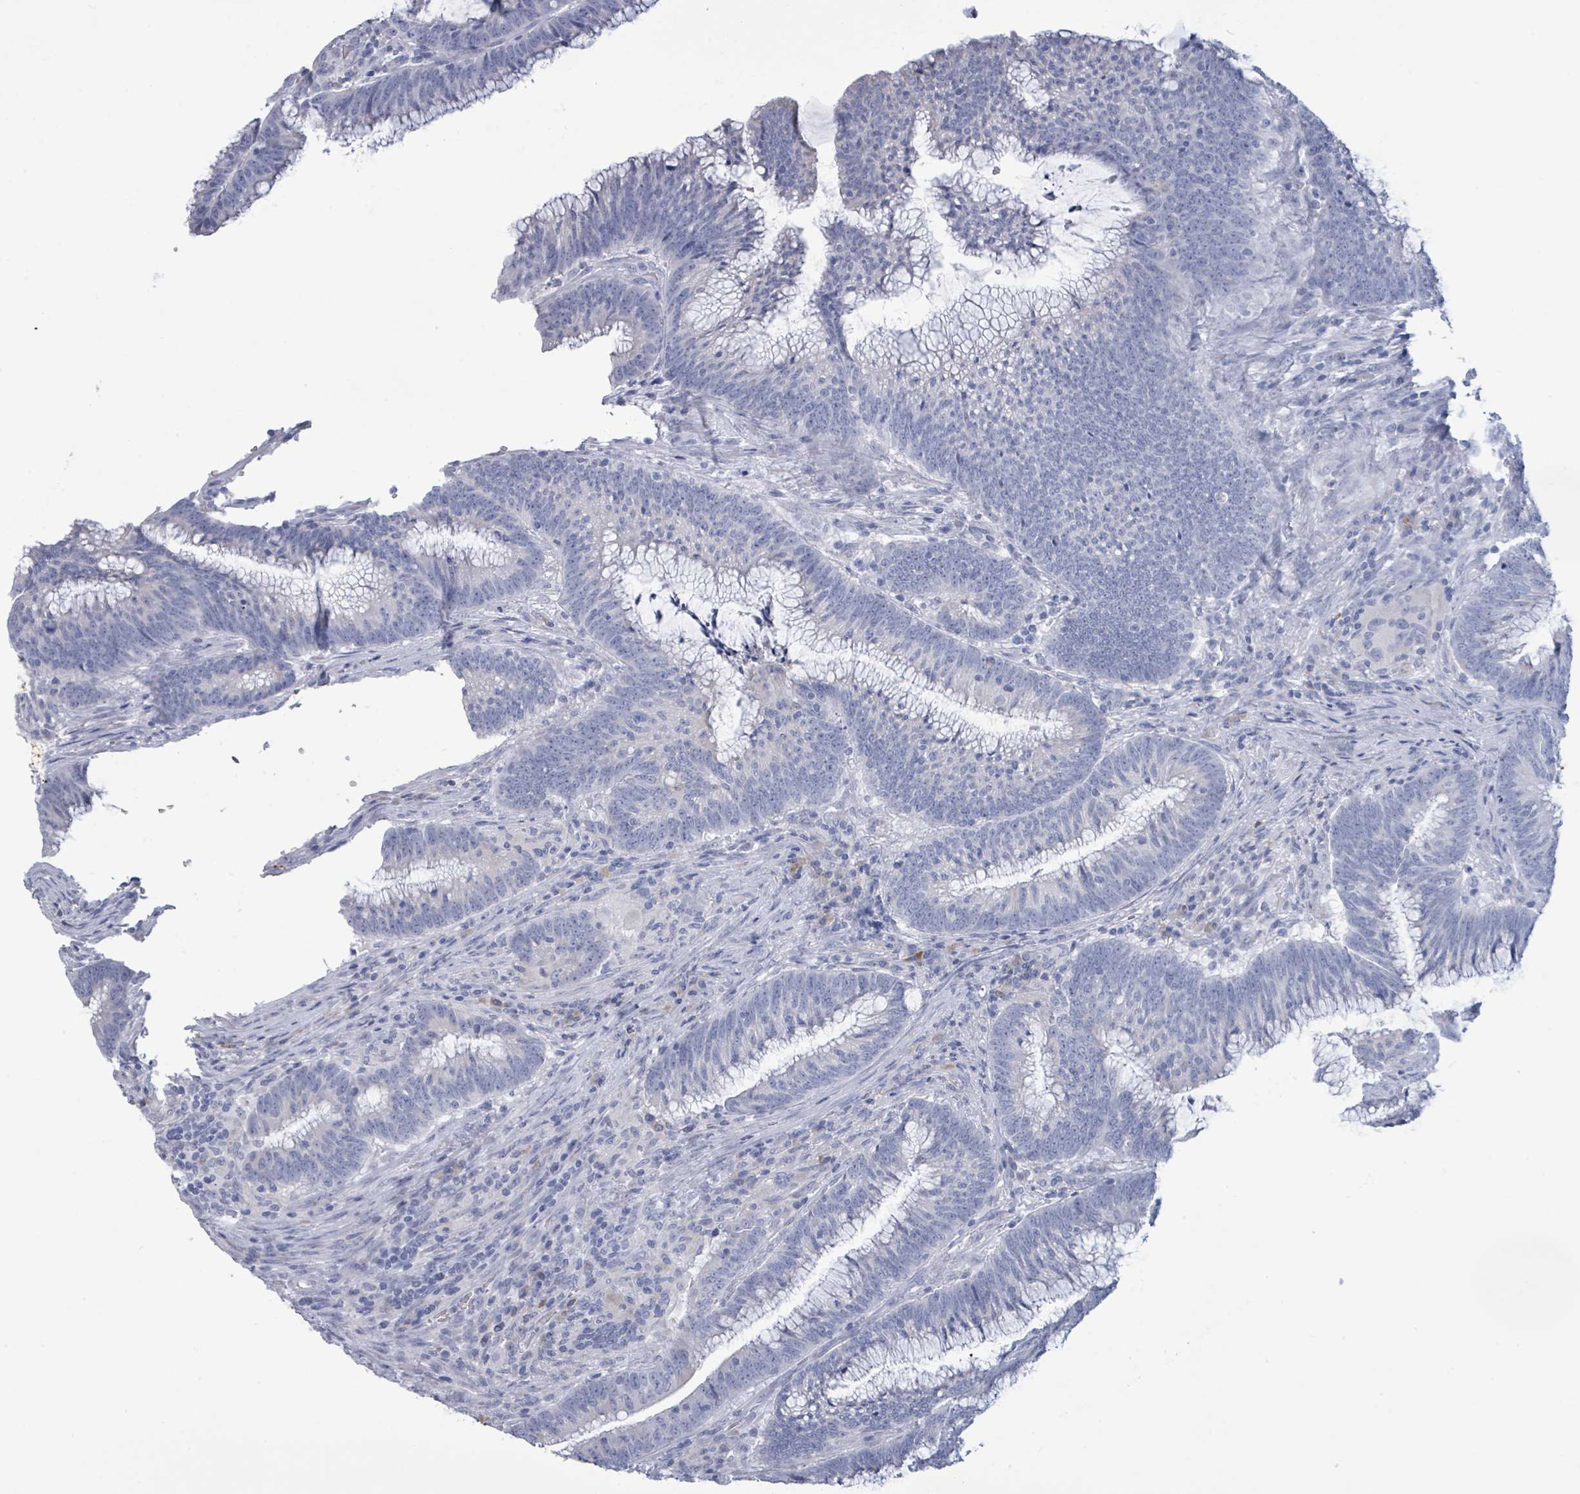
{"staining": {"intensity": "negative", "quantity": "none", "location": "none"}, "tissue": "colorectal cancer", "cell_type": "Tumor cells", "image_type": "cancer", "snomed": [{"axis": "morphology", "description": "Adenocarcinoma, NOS"}, {"axis": "topography", "description": "Rectum"}], "caption": "DAB (3,3'-diaminobenzidine) immunohistochemical staining of colorectal cancer reveals no significant expression in tumor cells. (Stains: DAB (3,3'-diaminobenzidine) IHC with hematoxylin counter stain, Microscopy: brightfield microscopy at high magnification).", "gene": "PGA3", "patient": {"sex": "female", "age": 77}}